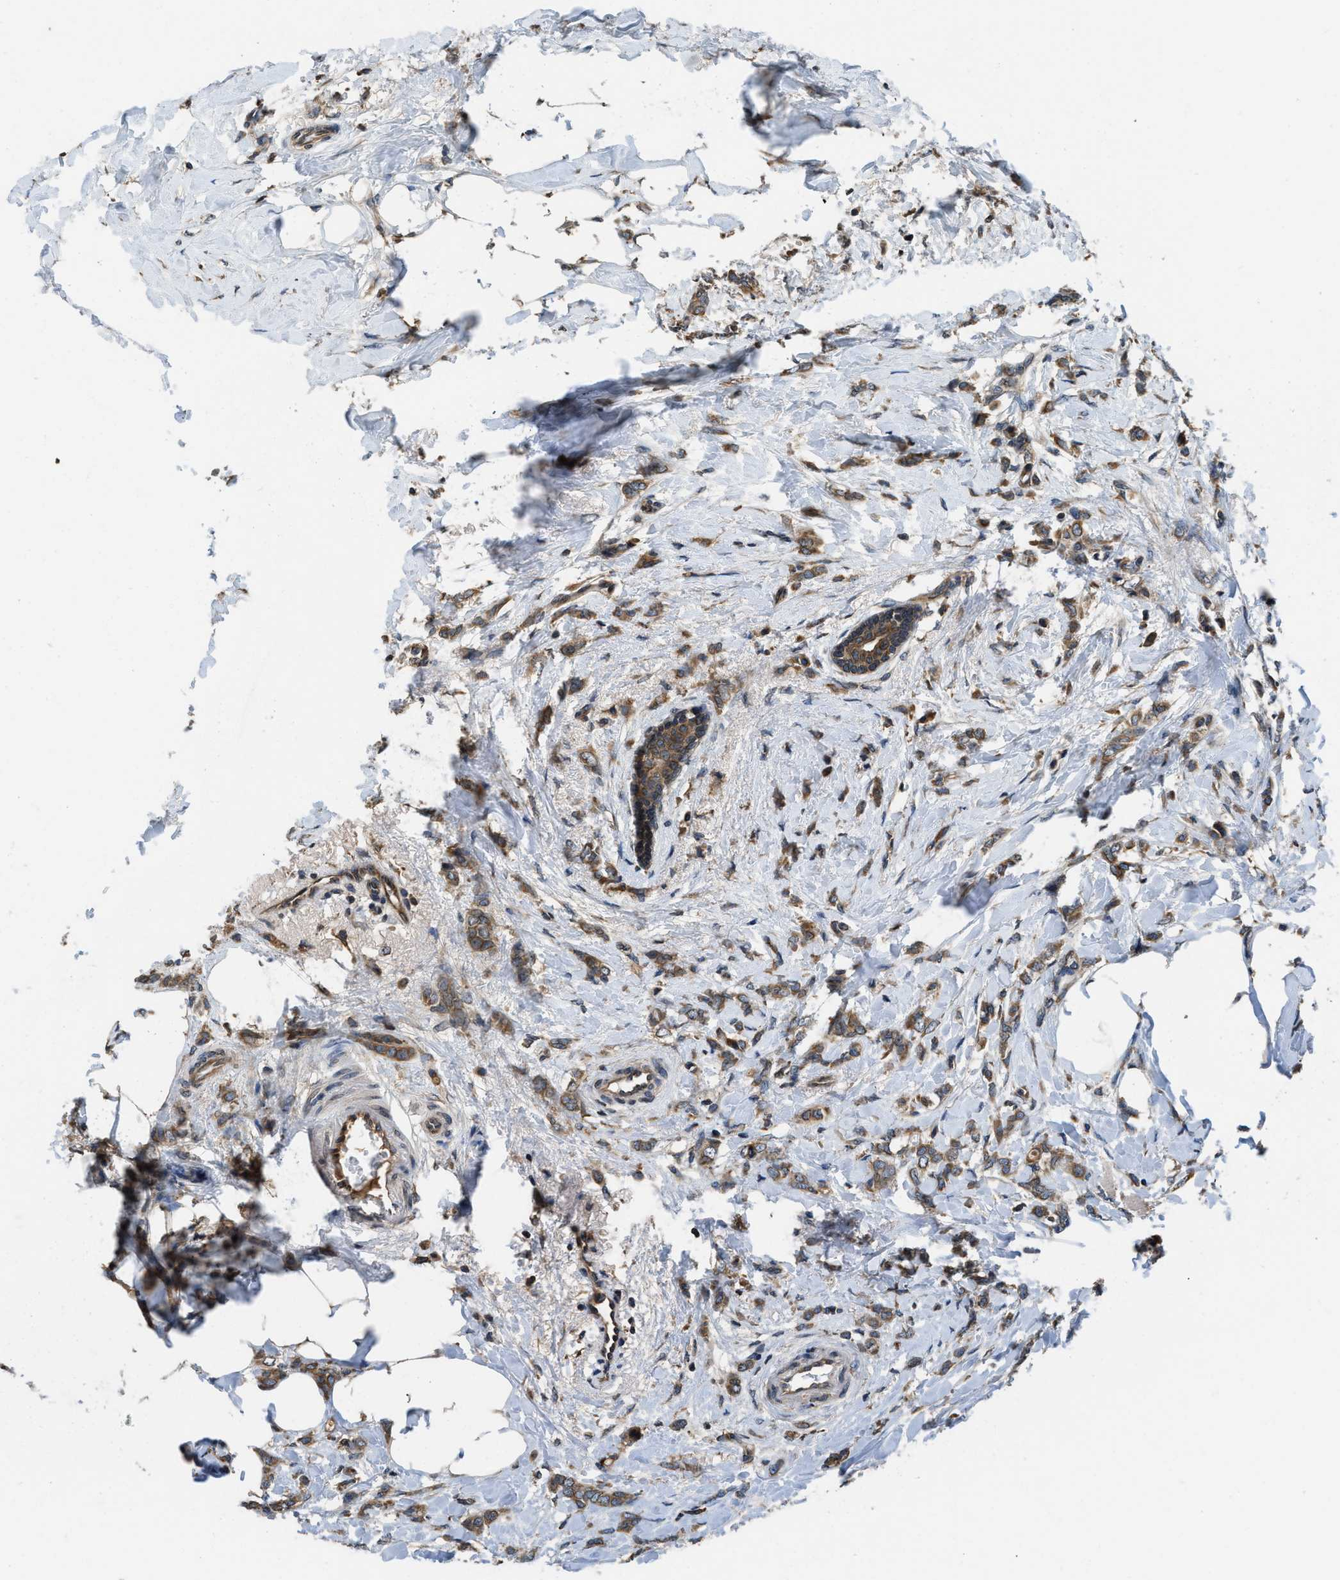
{"staining": {"intensity": "moderate", "quantity": ">75%", "location": "cytoplasmic/membranous"}, "tissue": "breast cancer", "cell_type": "Tumor cells", "image_type": "cancer", "snomed": [{"axis": "morphology", "description": "Lobular carcinoma, in situ"}, {"axis": "morphology", "description": "Lobular carcinoma"}, {"axis": "topography", "description": "Breast"}], "caption": "Immunohistochemistry photomicrograph of human breast cancer stained for a protein (brown), which demonstrates medium levels of moderate cytoplasmic/membranous expression in approximately >75% of tumor cells.", "gene": "BCAP31", "patient": {"sex": "female", "age": 41}}